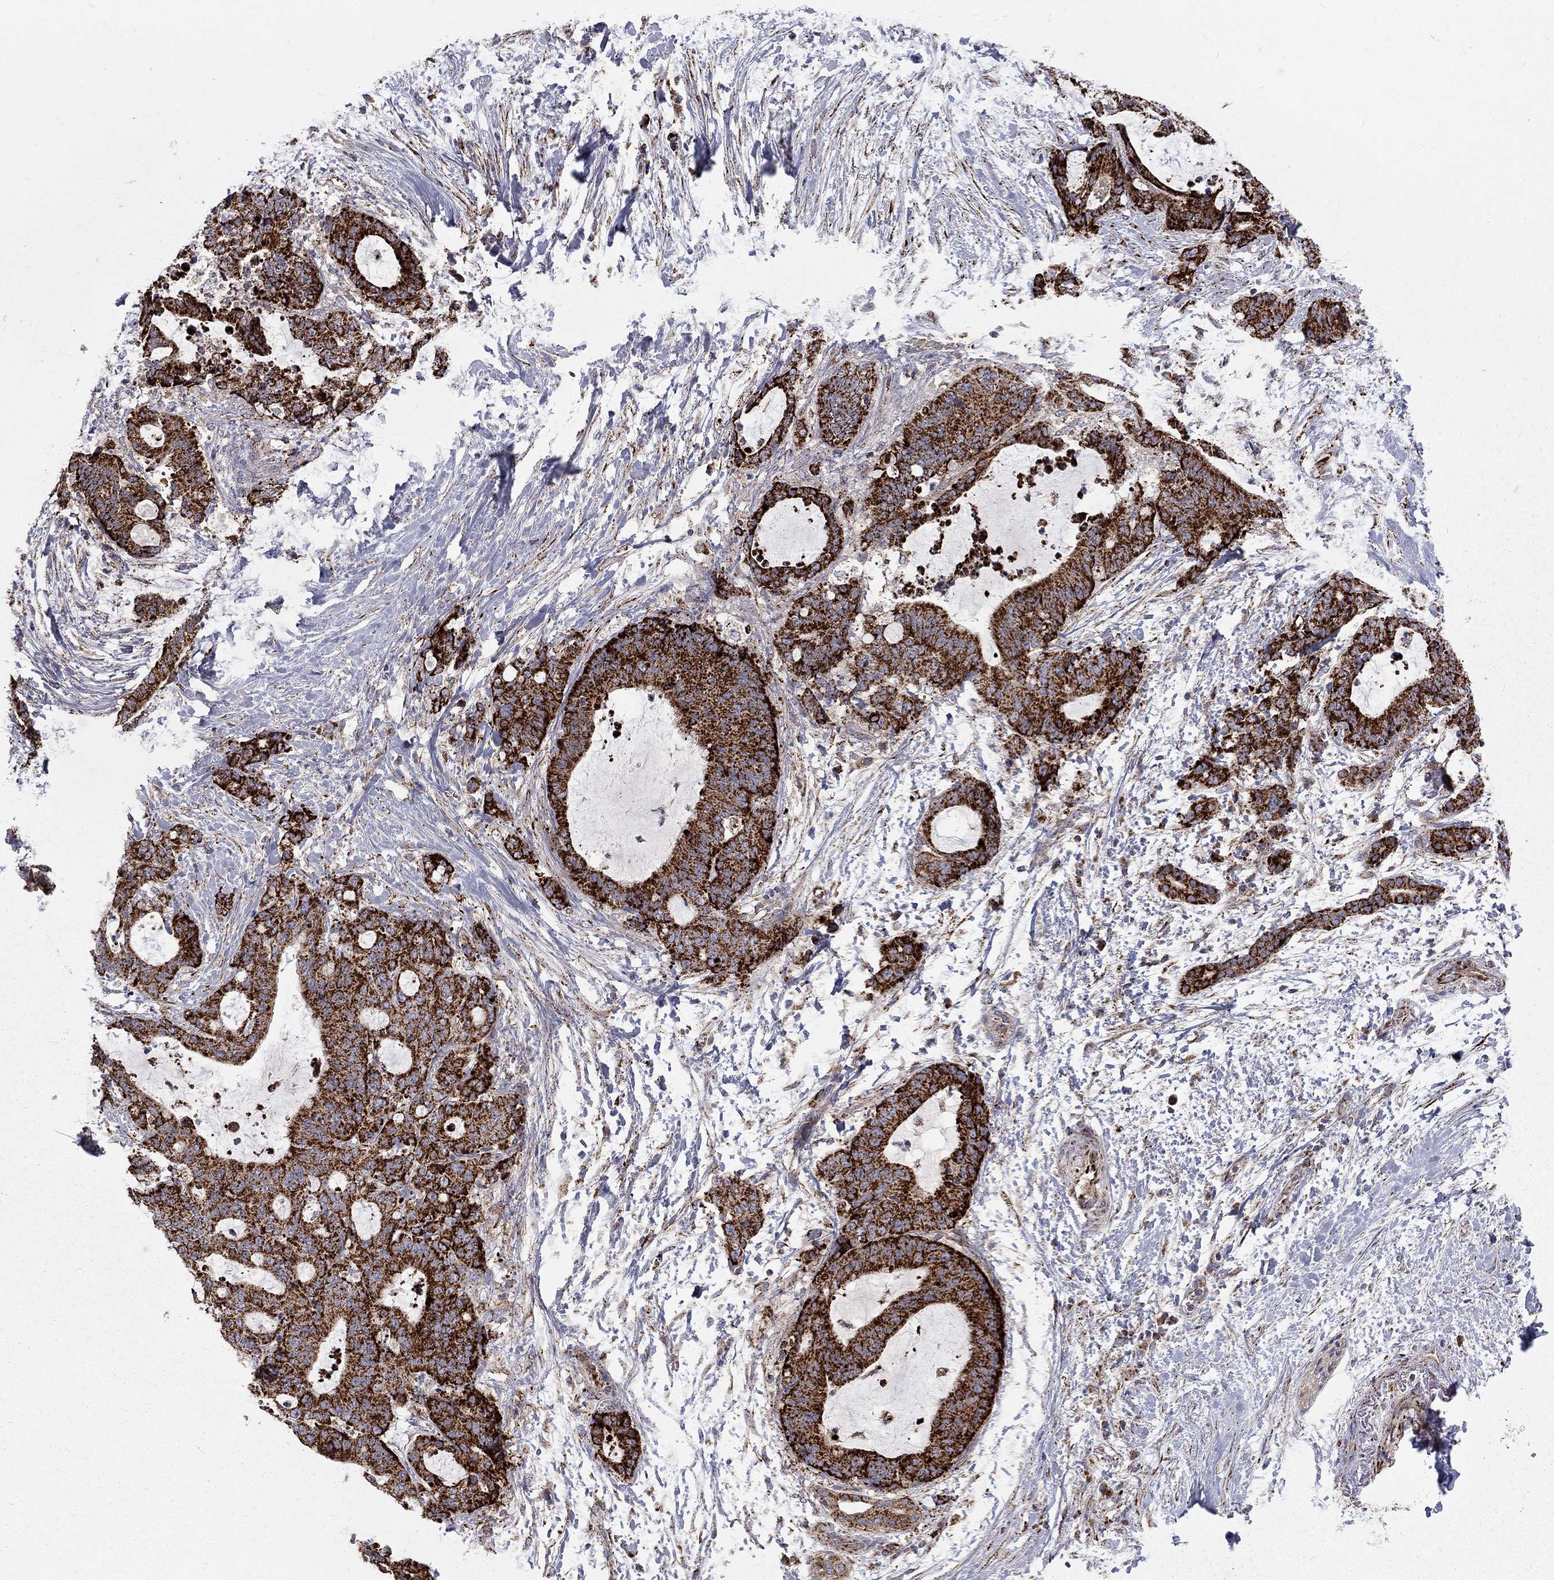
{"staining": {"intensity": "strong", "quantity": ">75%", "location": "cytoplasmic/membranous"}, "tissue": "liver cancer", "cell_type": "Tumor cells", "image_type": "cancer", "snomed": [{"axis": "morphology", "description": "Cholangiocarcinoma"}, {"axis": "topography", "description": "Liver"}], "caption": "Human liver cancer (cholangiocarcinoma) stained for a protein (brown) shows strong cytoplasmic/membranous positive positivity in about >75% of tumor cells.", "gene": "ALDH1B1", "patient": {"sex": "female", "age": 73}}